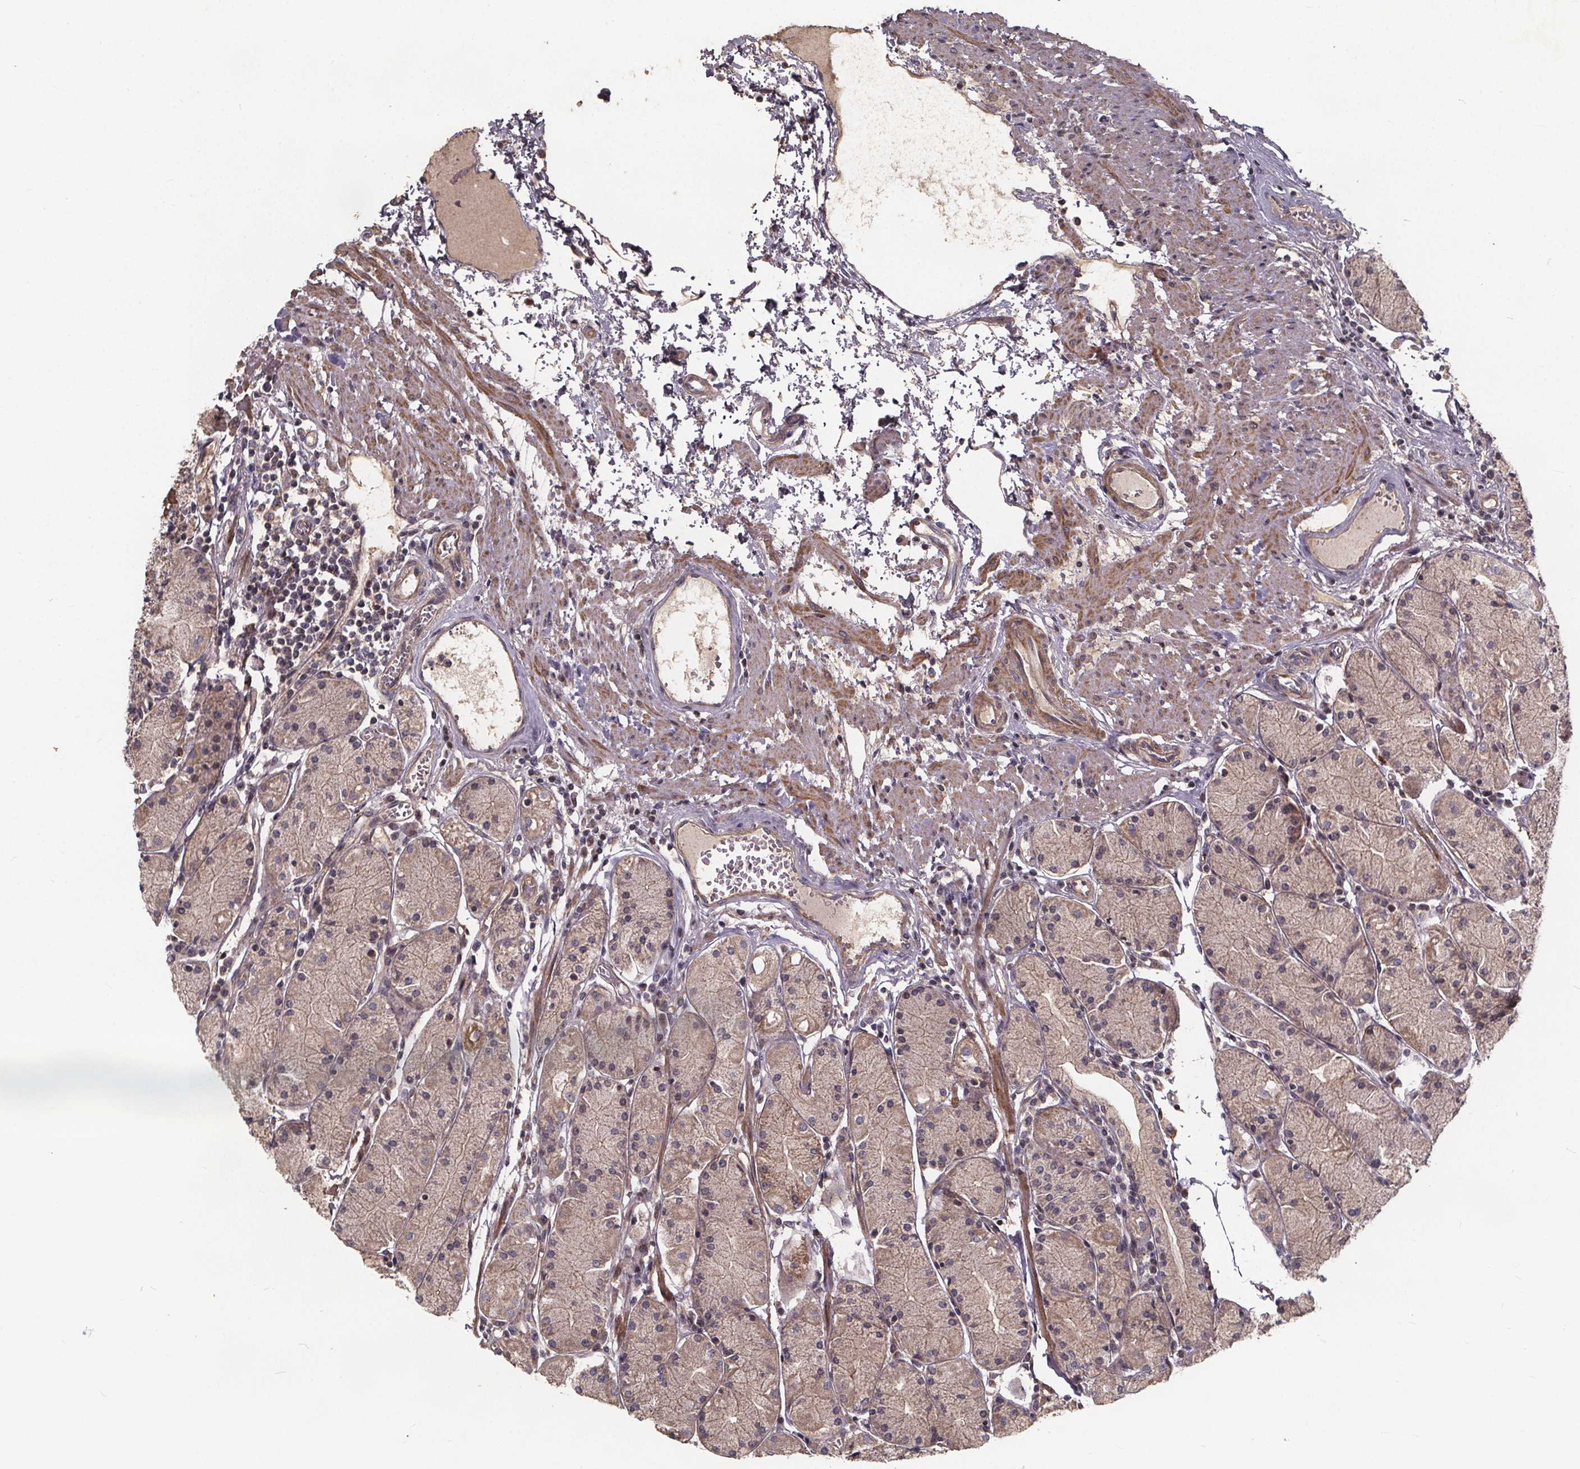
{"staining": {"intensity": "weak", "quantity": ">75%", "location": "cytoplasmic/membranous"}, "tissue": "stomach", "cell_type": "Glandular cells", "image_type": "normal", "snomed": [{"axis": "morphology", "description": "Normal tissue, NOS"}, {"axis": "topography", "description": "Stomach, upper"}], "caption": "Weak cytoplasmic/membranous expression is present in approximately >75% of glandular cells in benign stomach. Nuclei are stained in blue.", "gene": "YME1L1", "patient": {"sex": "male", "age": 69}}